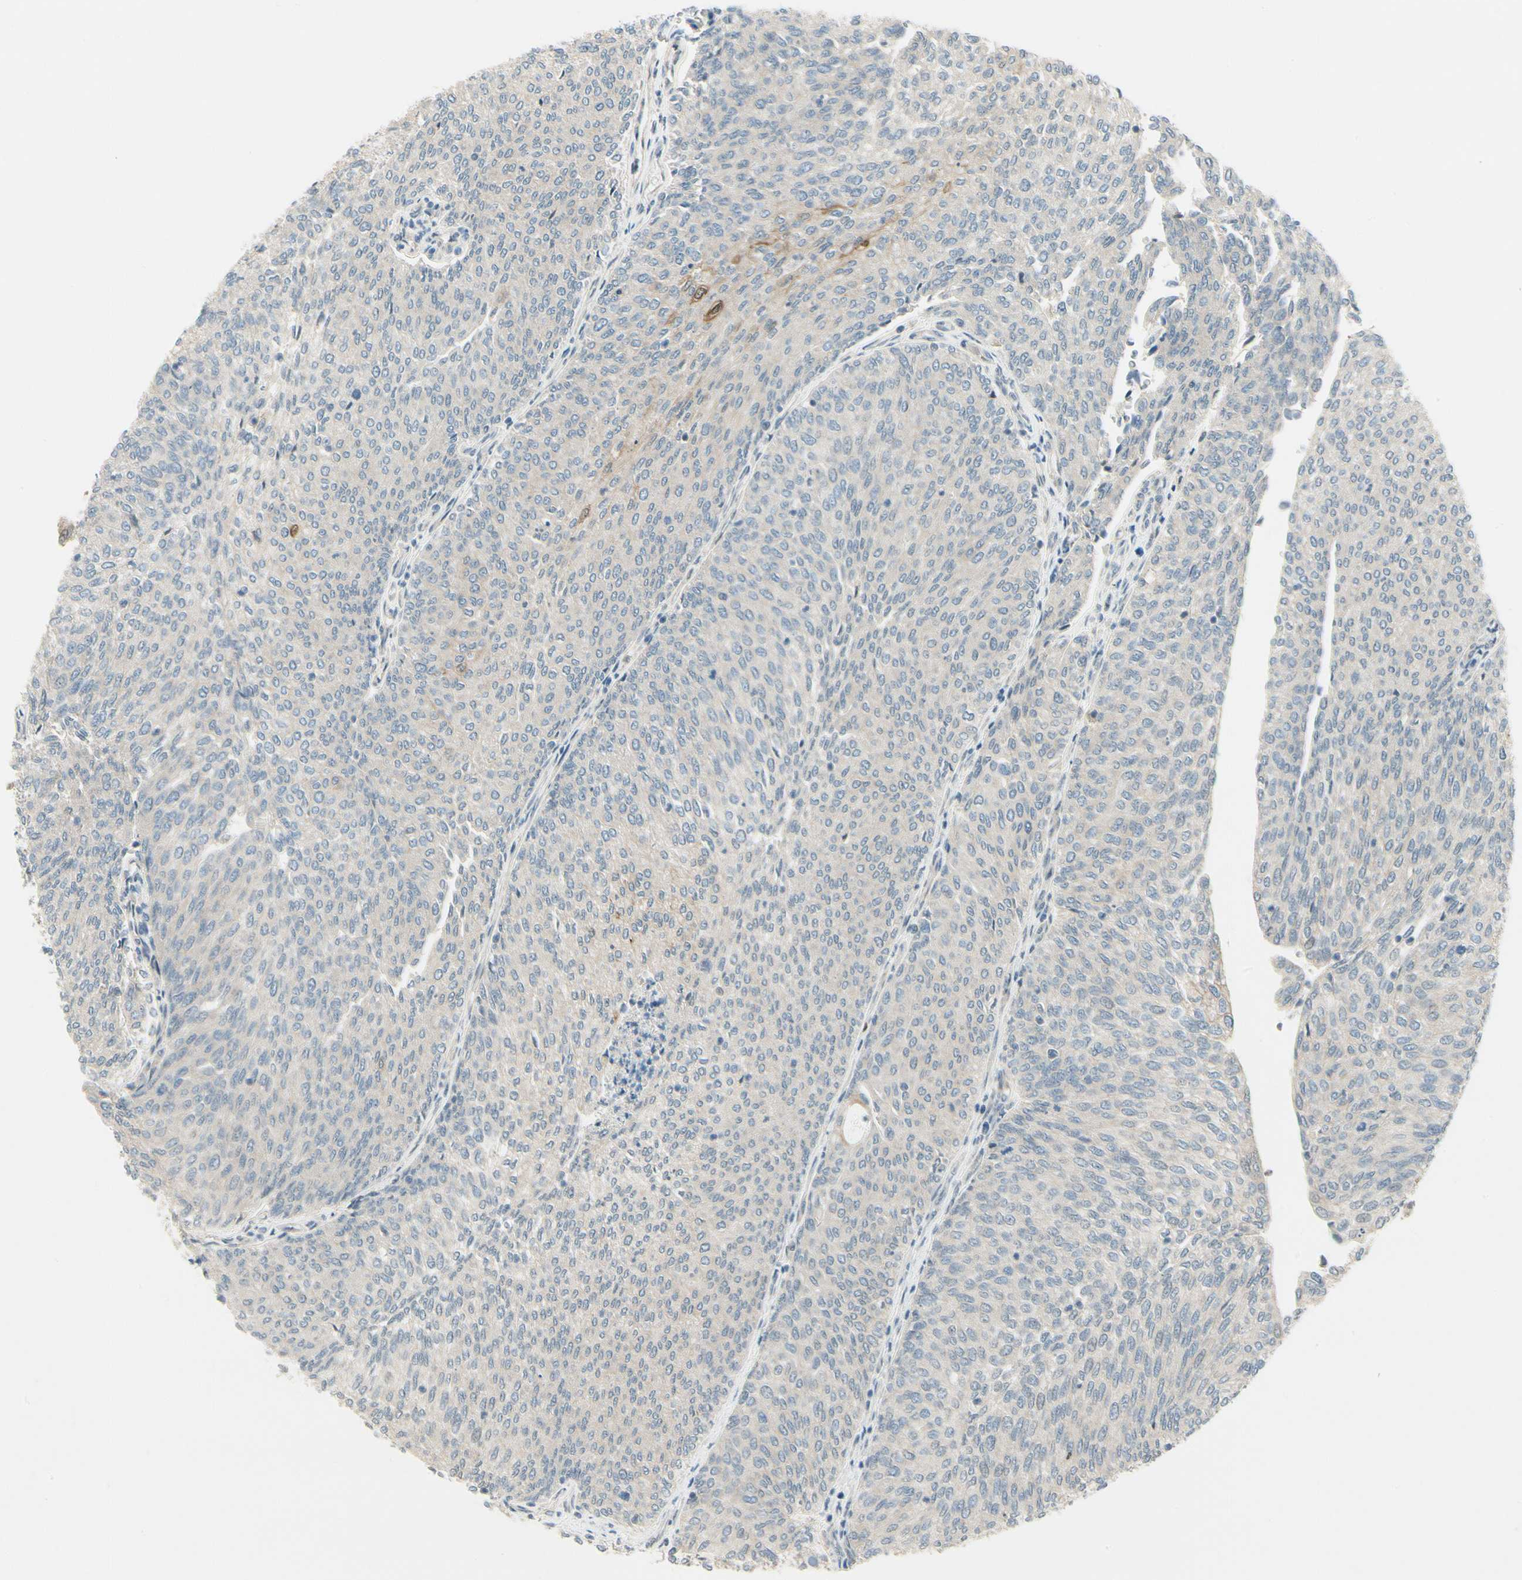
{"staining": {"intensity": "negative", "quantity": "none", "location": "none"}, "tissue": "urothelial cancer", "cell_type": "Tumor cells", "image_type": "cancer", "snomed": [{"axis": "morphology", "description": "Urothelial carcinoma, Low grade"}, {"axis": "topography", "description": "Urinary bladder"}], "caption": "DAB immunohistochemical staining of urothelial carcinoma (low-grade) displays no significant positivity in tumor cells. (DAB immunohistochemistry visualized using brightfield microscopy, high magnification).", "gene": "EPHB3", "patient": {"sex": "female", "age": 79}}